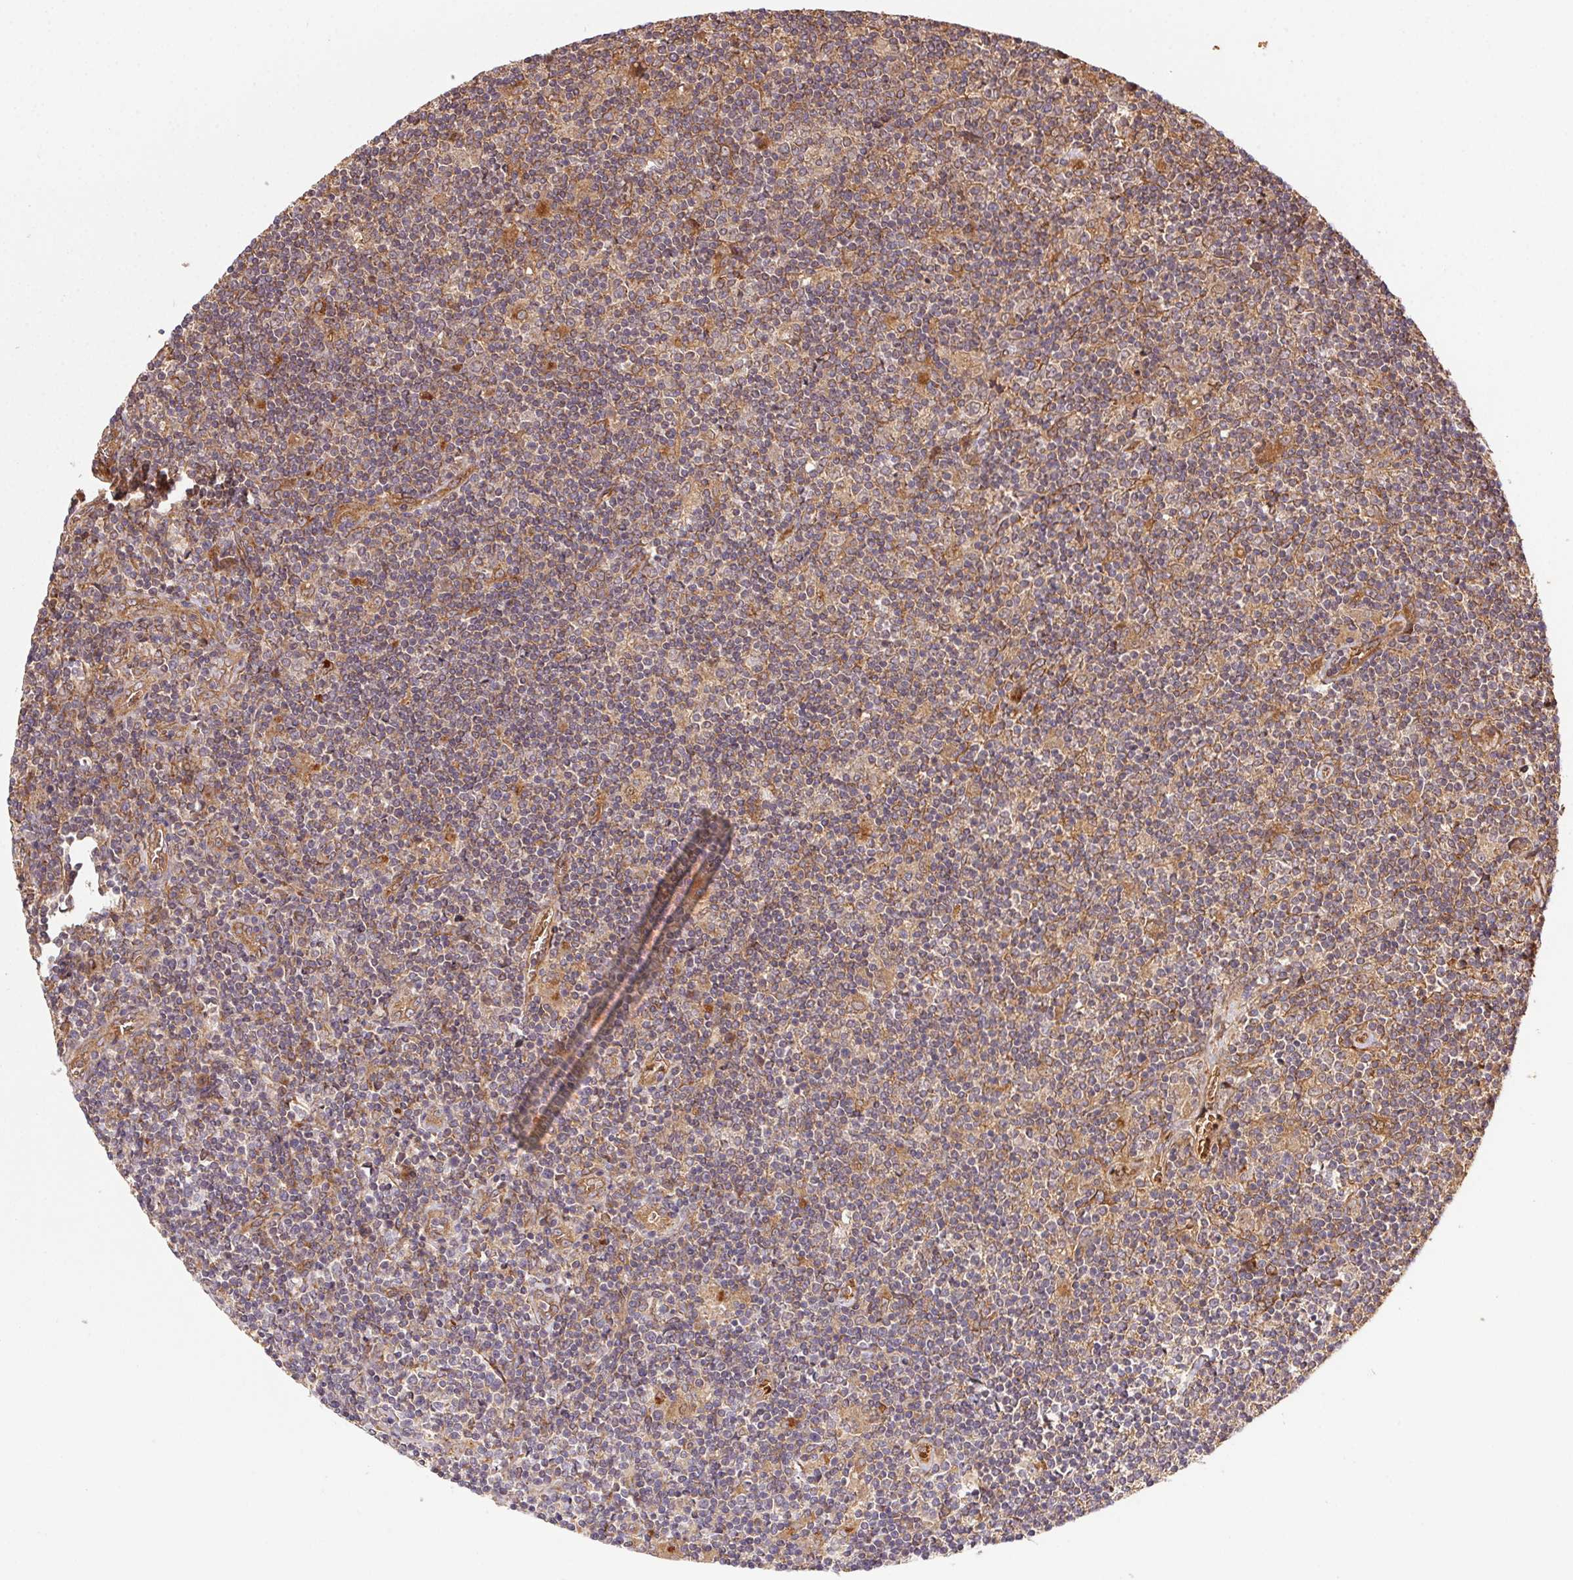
{"staining": {"intensity": "weak", "quantity": ">75%", "location": "cytoplasmic/membranous"}, "tissue": "lymphoma", "cell_type": "Tumor cells", "image_type": "cancer", "snomed": [{"axis": "morphology", "description": "Hodgkin's disease, NOS"}, {"axis": "topography", "description": "Lymph node"}], "caption": "Immunohistochemistry (IHC) image of neoplastic tissue: lymphoma stained using immunohistochemistry (IHC) shows low levels of weak protein expression localized specifically in the cytoplasmic/membranous of tumor cells, appearing as a cytoplasmic/membranous brown color.", "gene": "USE1", "patient": {"sex": "male", "age": 40}}